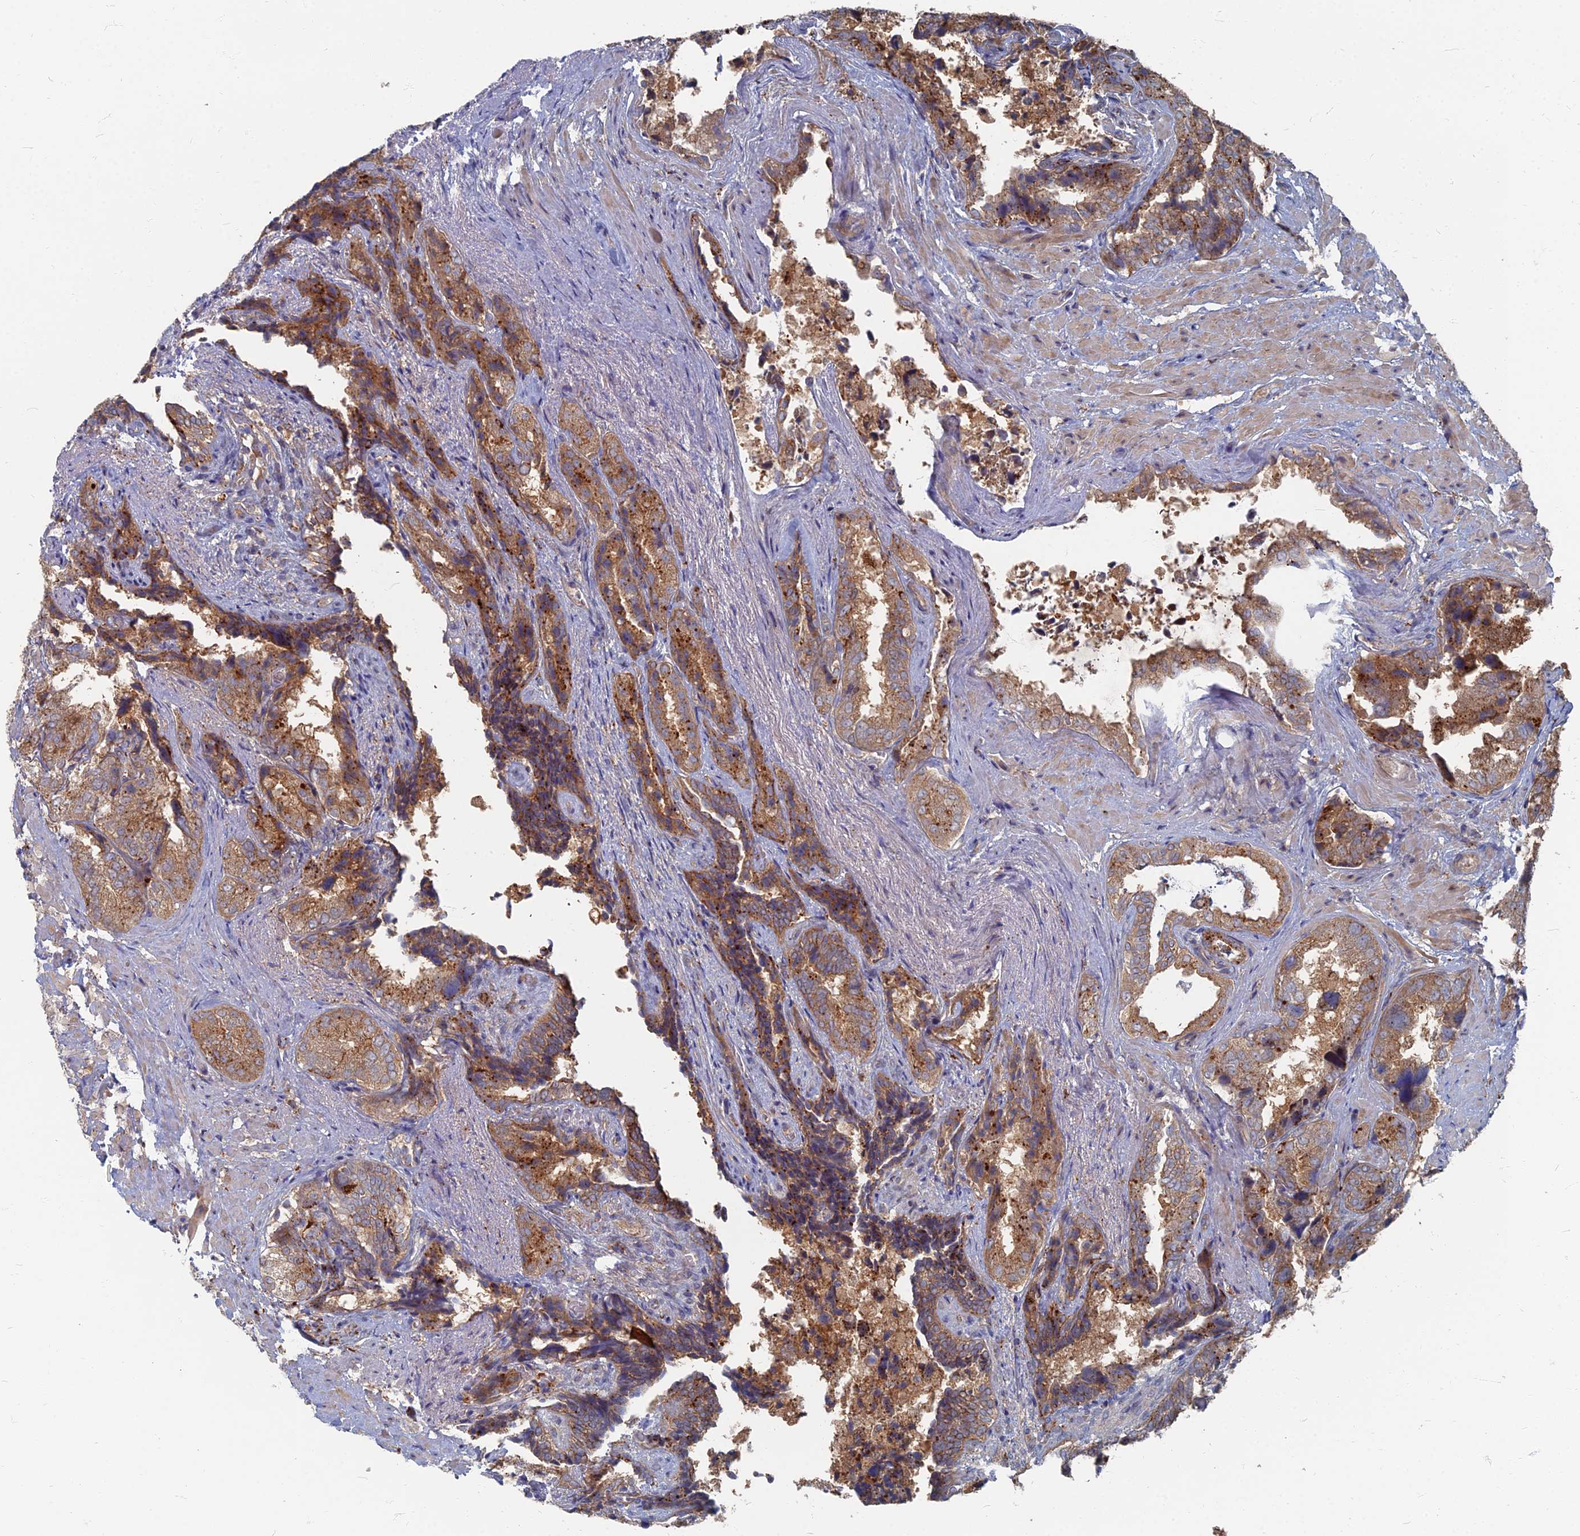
{"staining": {"intensity": "moderate", "quantity": ">75%", "location": "cytoplasmic/membranous"}, "tissue": "seminal vesicle", "cell_type": "Glandular cells", "image_type": "normal", "snomed": [{"axis": "morphology", "description": "Normal tissue, NOS"}, {"axis": "topography", "description": "Seminal veicle"}, {"axis": "topography", "description": "Peripheral nerve tissue"}], "caption": "Immunohistochemical staining of benign human seminal vesicle demonstrates >75% levels of moderate cytoplasmic/membranous protein positivity in about >75% of glandular cells.", "gene": "PPCDC", "patient": {"sex": "male", "age": 63}}